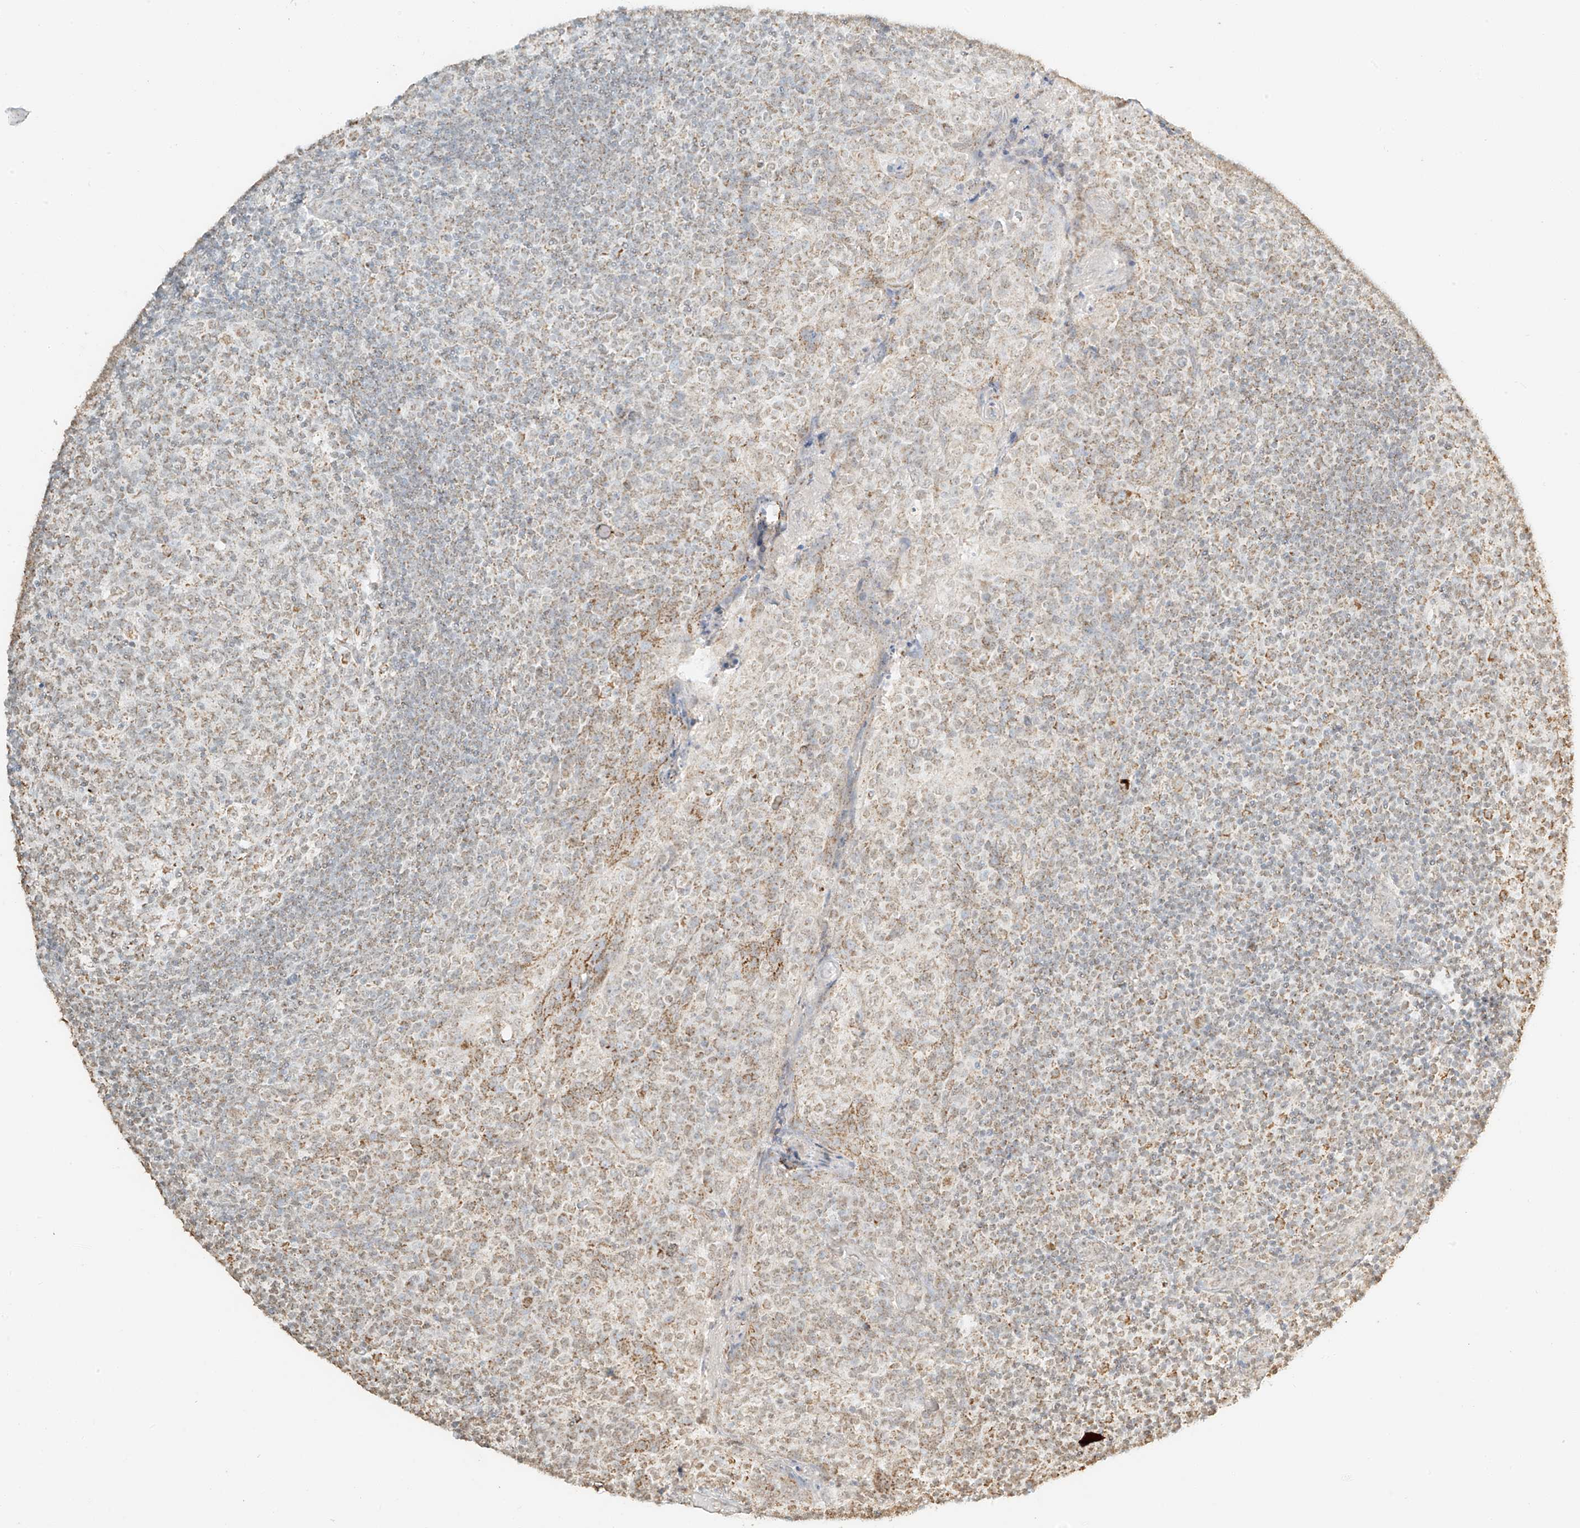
{"staining": {"intensity": "moderate", "quantity": "25%-75%", "location": "cytoplasmic/membranous"}, "tissue": "tonsil", "cell_type": "Germinal center cells", "image_type": "normal", "snomed": [{"axis": "morphology", "description": "Normal tissue, NOS"}, {"axis": "topography", "description": "Tonsil"}], "caption": "Germinal center cells display moderate cytoplasmic/membranous expression in about 25%-75% of cells in unremarkable tonsil.", "gene": "MIPEP", "patient": {"sex": "female", "age": 19}}